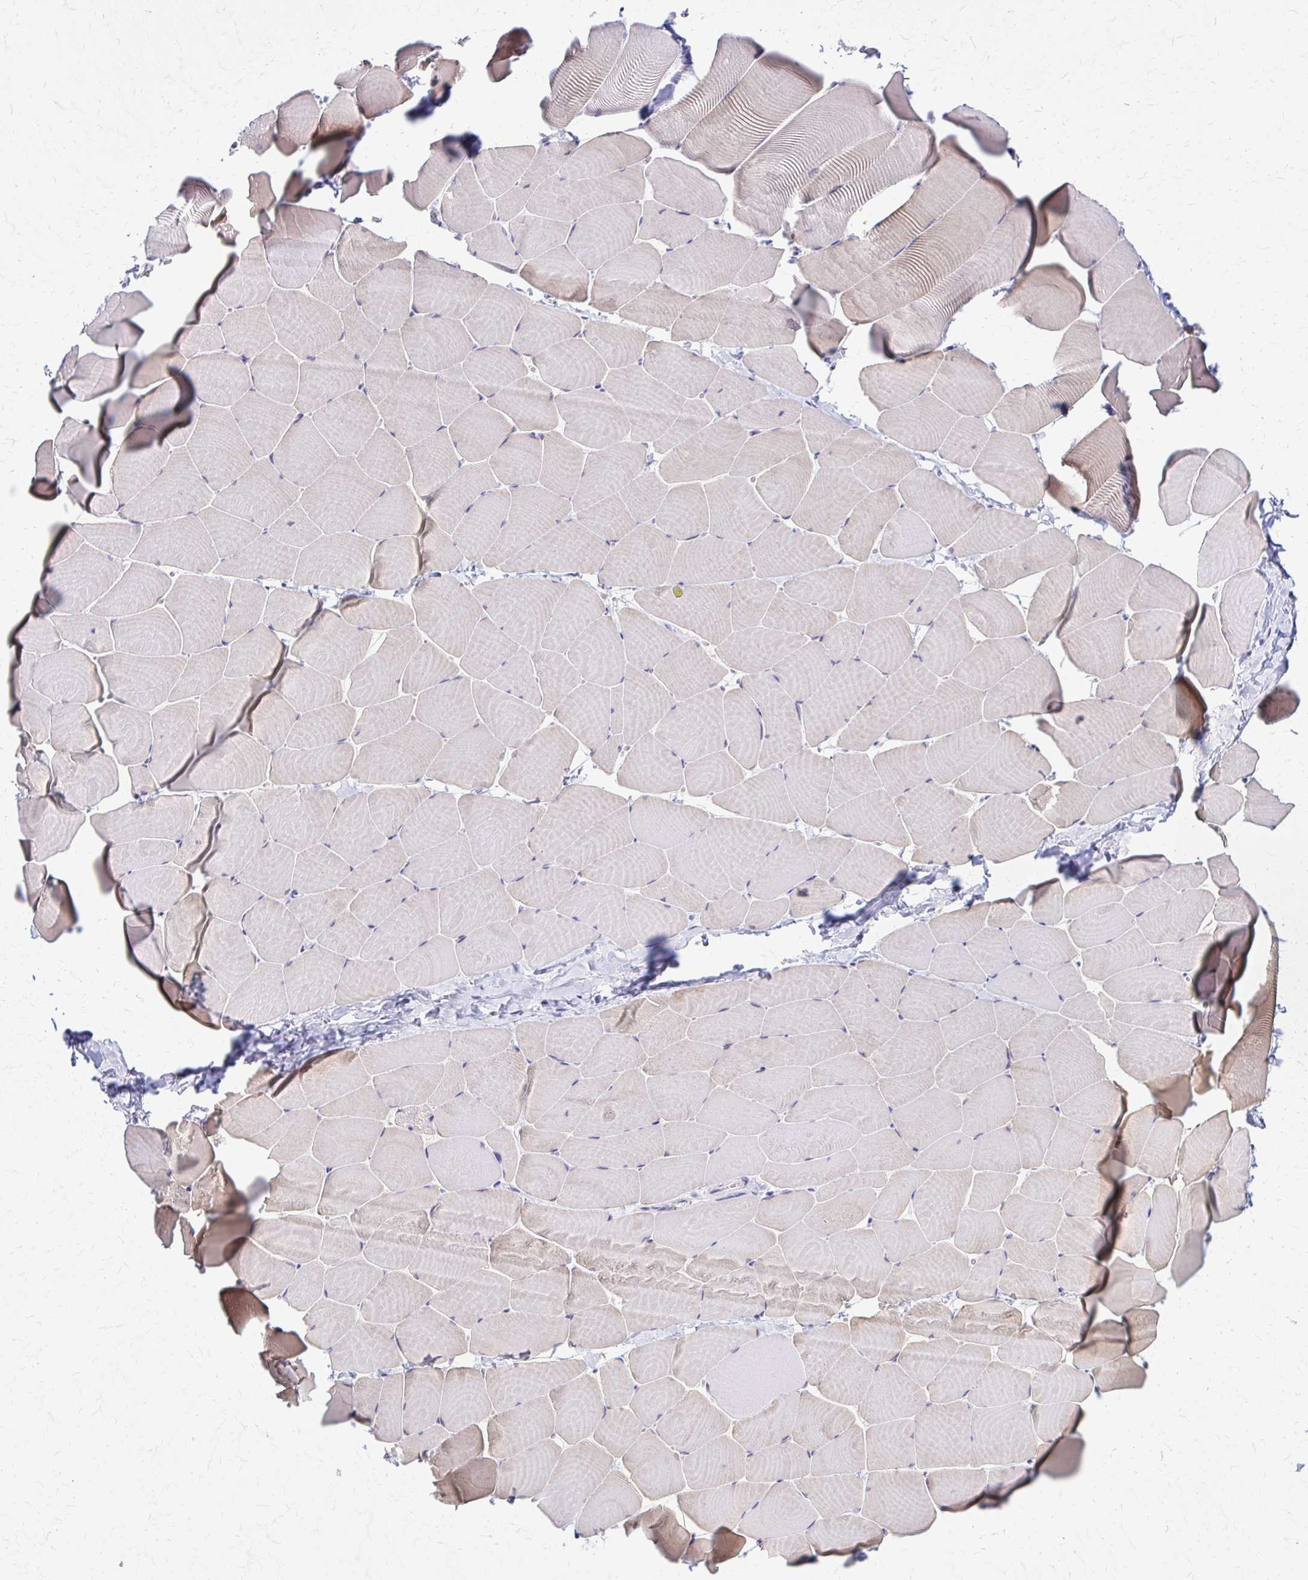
{"staining": {"intensity": "negative", "quantity": "none", "location": "none"}, "tissue": "skeletal muscle", "cell_type": "Myocytes", "image_type": "normal", "snomed": [{"axis": "morphology", "description": "Normal tissue, NOS"}, {"axis": "topography", "description": "Skeletal muscle"}], "caption": "Photomicrograph shows no significant protein staining in myocytes of benign skeletal muscle.", "gene": "PIK3AP1", "patient": {"sex": "male", "age": 25}}